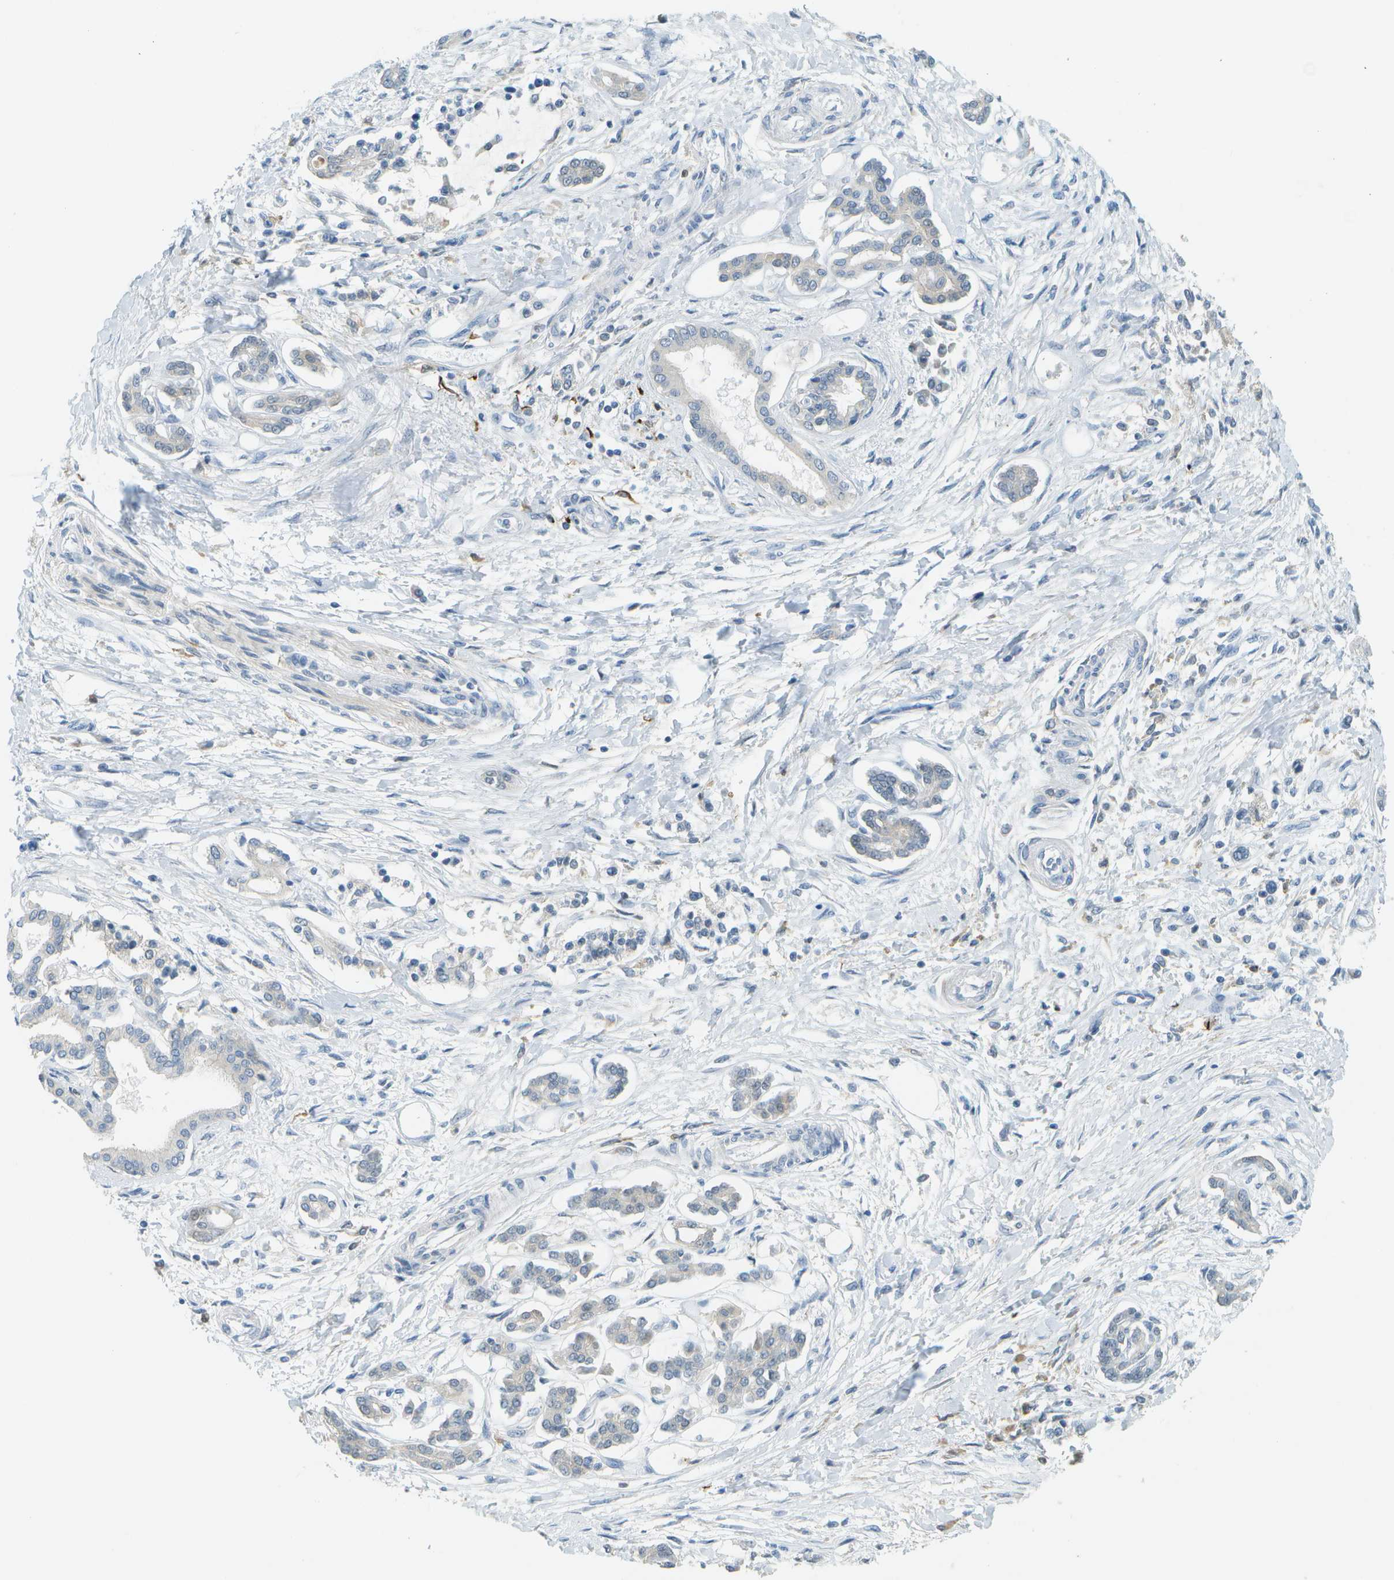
{"staining": {"intensity": "negative", "quantity": "none", "location": "none"}, "tissue": "pancreatic cancer", "cell_type": "Tumor cells", "image_type": "cancer", "snomed": [{"axis": "morphology", "description": "Adenocarcinoma, NOS"}, {"axis": "topography", "description": "Pancreas"}], "caption": "Pancreatic adenocarcinoma was stained to show a protein in brown. There is no significant positivity in tumor cells.", "gene": "CDH23", "patient": {"sex": "male", "age": 56}}